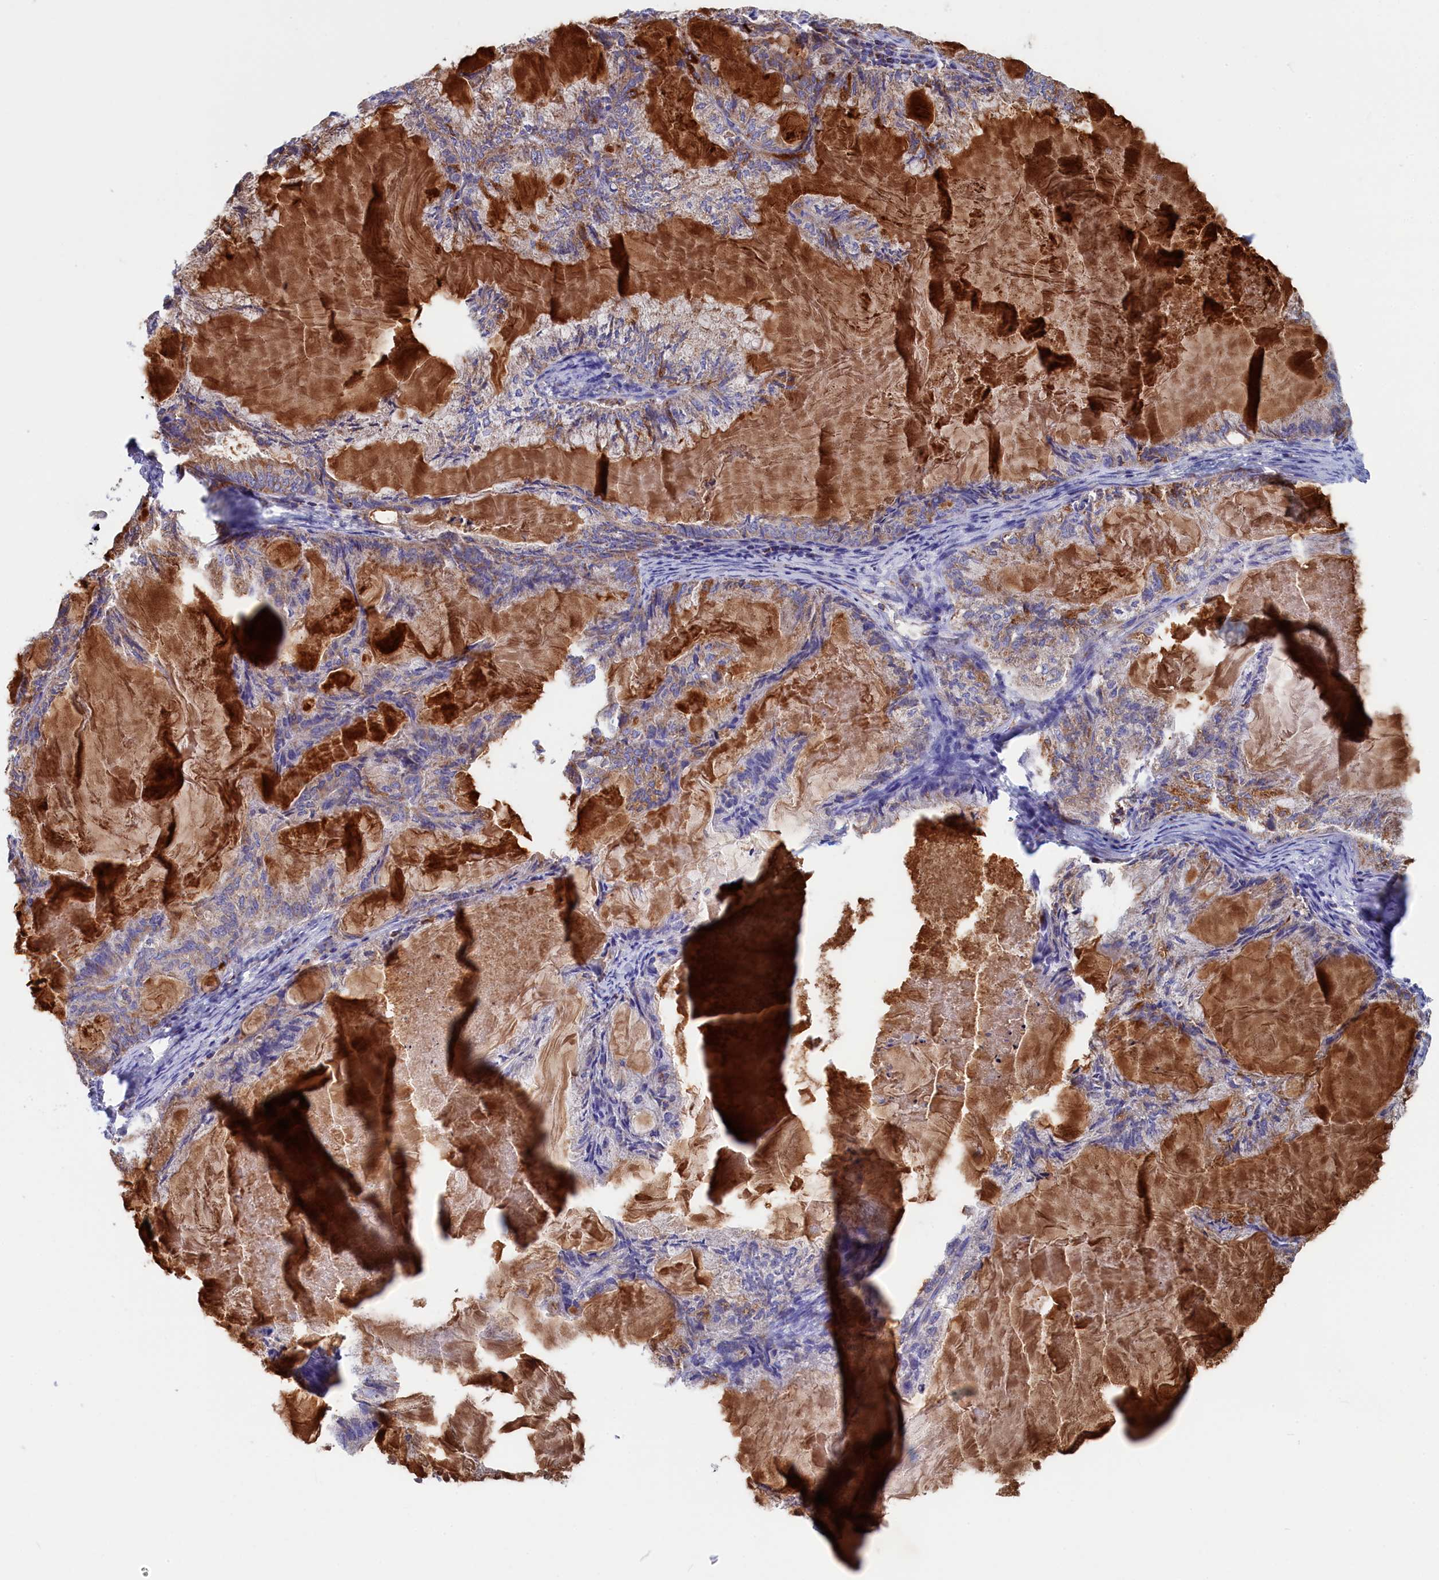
{"staining": {"intensity": "weak", "quantity": "<25%", "location": "cytoplasmic/membranous"}, "tissue": "endometrial cancer", "cell_type": "Tumor cells", "image_type": "cancer", "snomed": [{"axis": "morphology", "description": "Adenocarcinoma, NOS"}, {"axis": "topography", "description": "Endometrium"}], "caption": "Immunohistochemistry photomicrograph of human endometrial cancer stained for a protein (brown), which shows no staining in tumor cells.", "gene": "WDR83", "patient": {"sex": "female", "age": 86}}